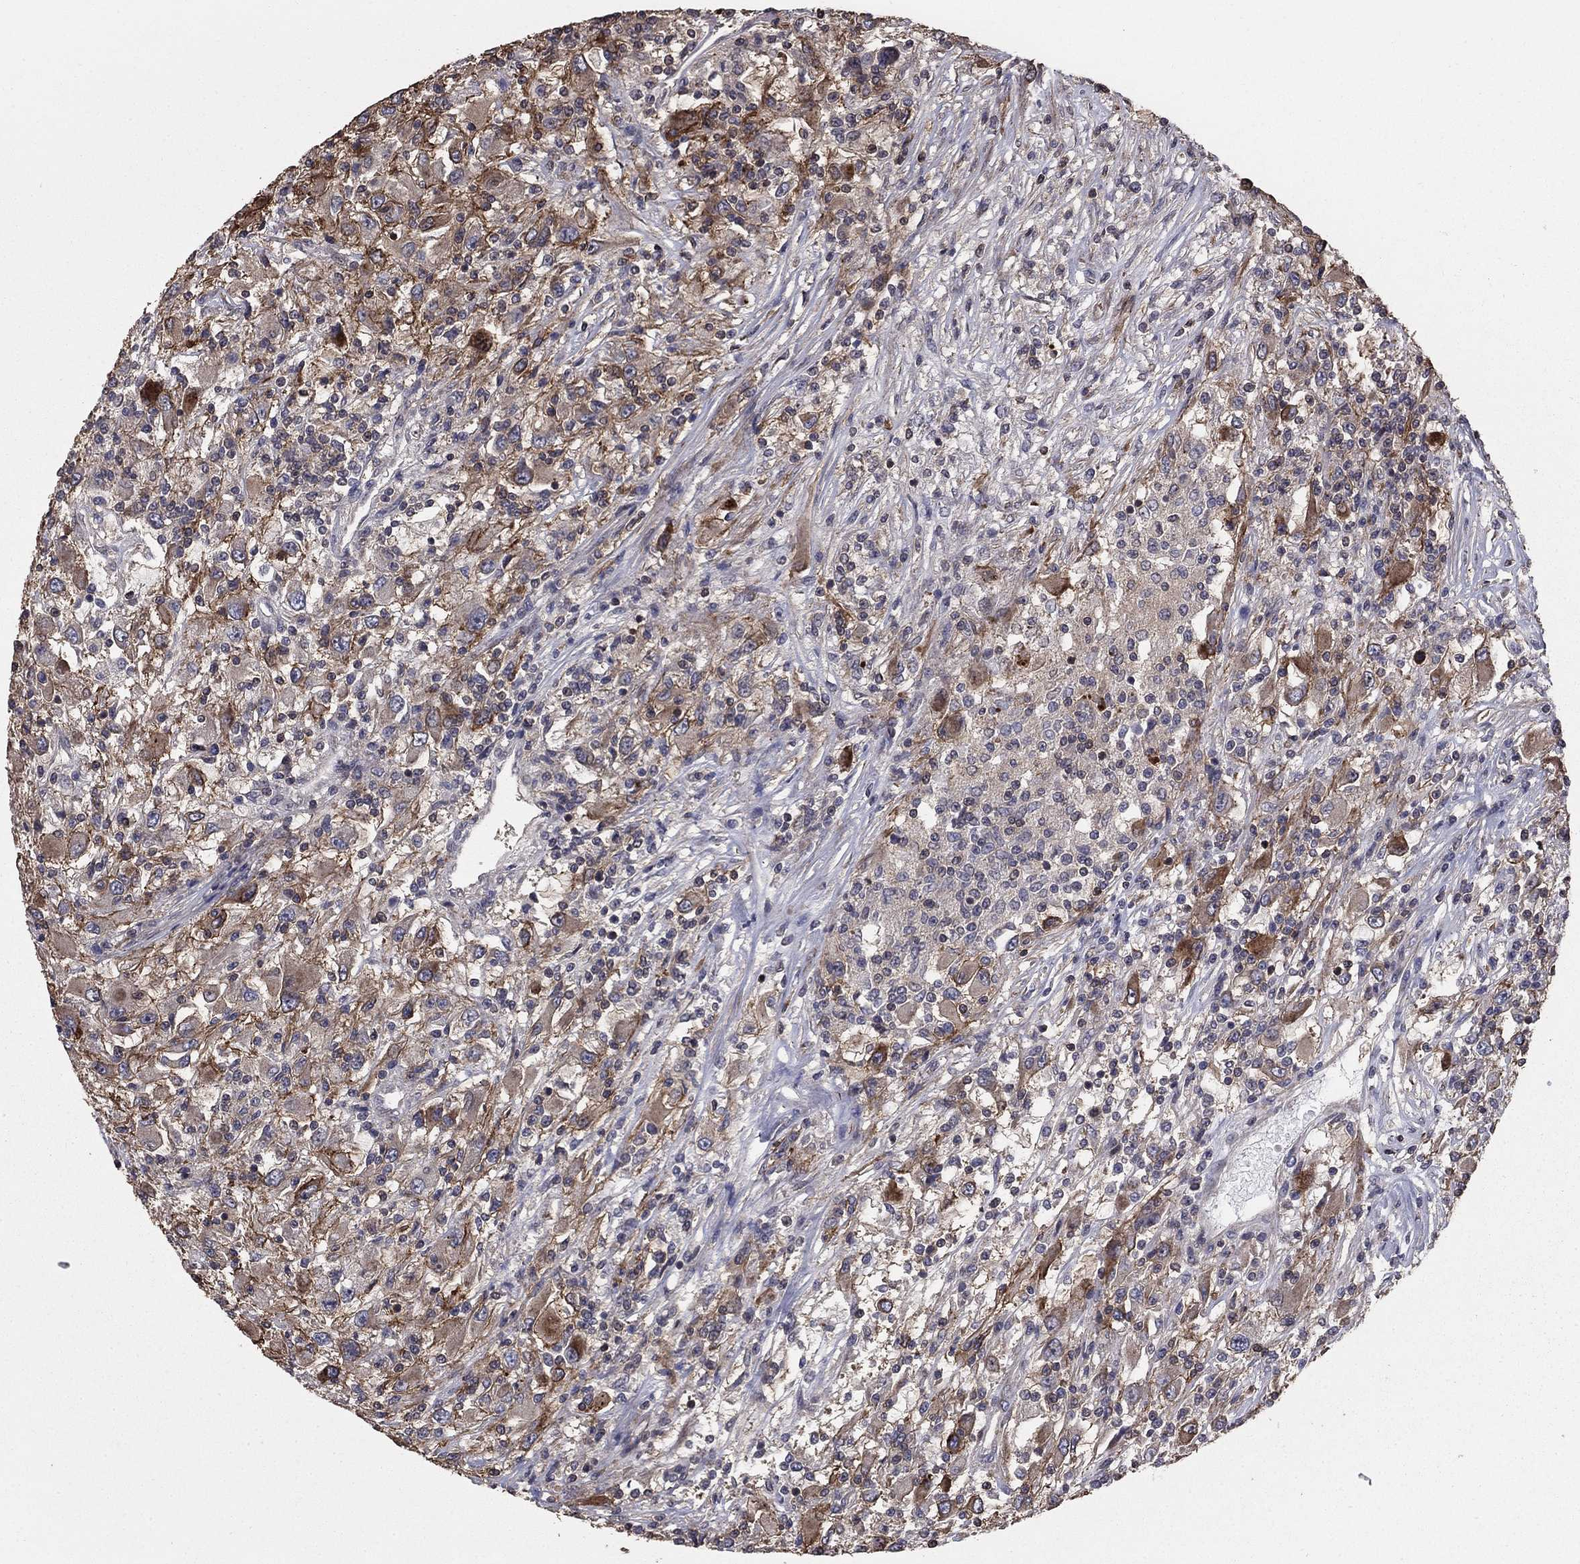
{"staining": {"intensity": "moderate", "quantity": "<25%", "location": "cytoplasmic/membranous"}, "tissue": "renal cancer", "cell_type": "Tumor cells", "image_type": "cancer", "snomed": [{"axis": "morphology", "description": "Adenocarcinoma, NOS"}, {"axis": "topography", "description": "Kidney"}], "caption": "Immunohistochemistry (IHC) of human adenocarcinoma (renal) demonstrates low levels of moderate cytoplasmic/membranous staining in about <25% of tumor cells.", "gene": "GYG1", "patient": {"sex": "female", "age": 67}}